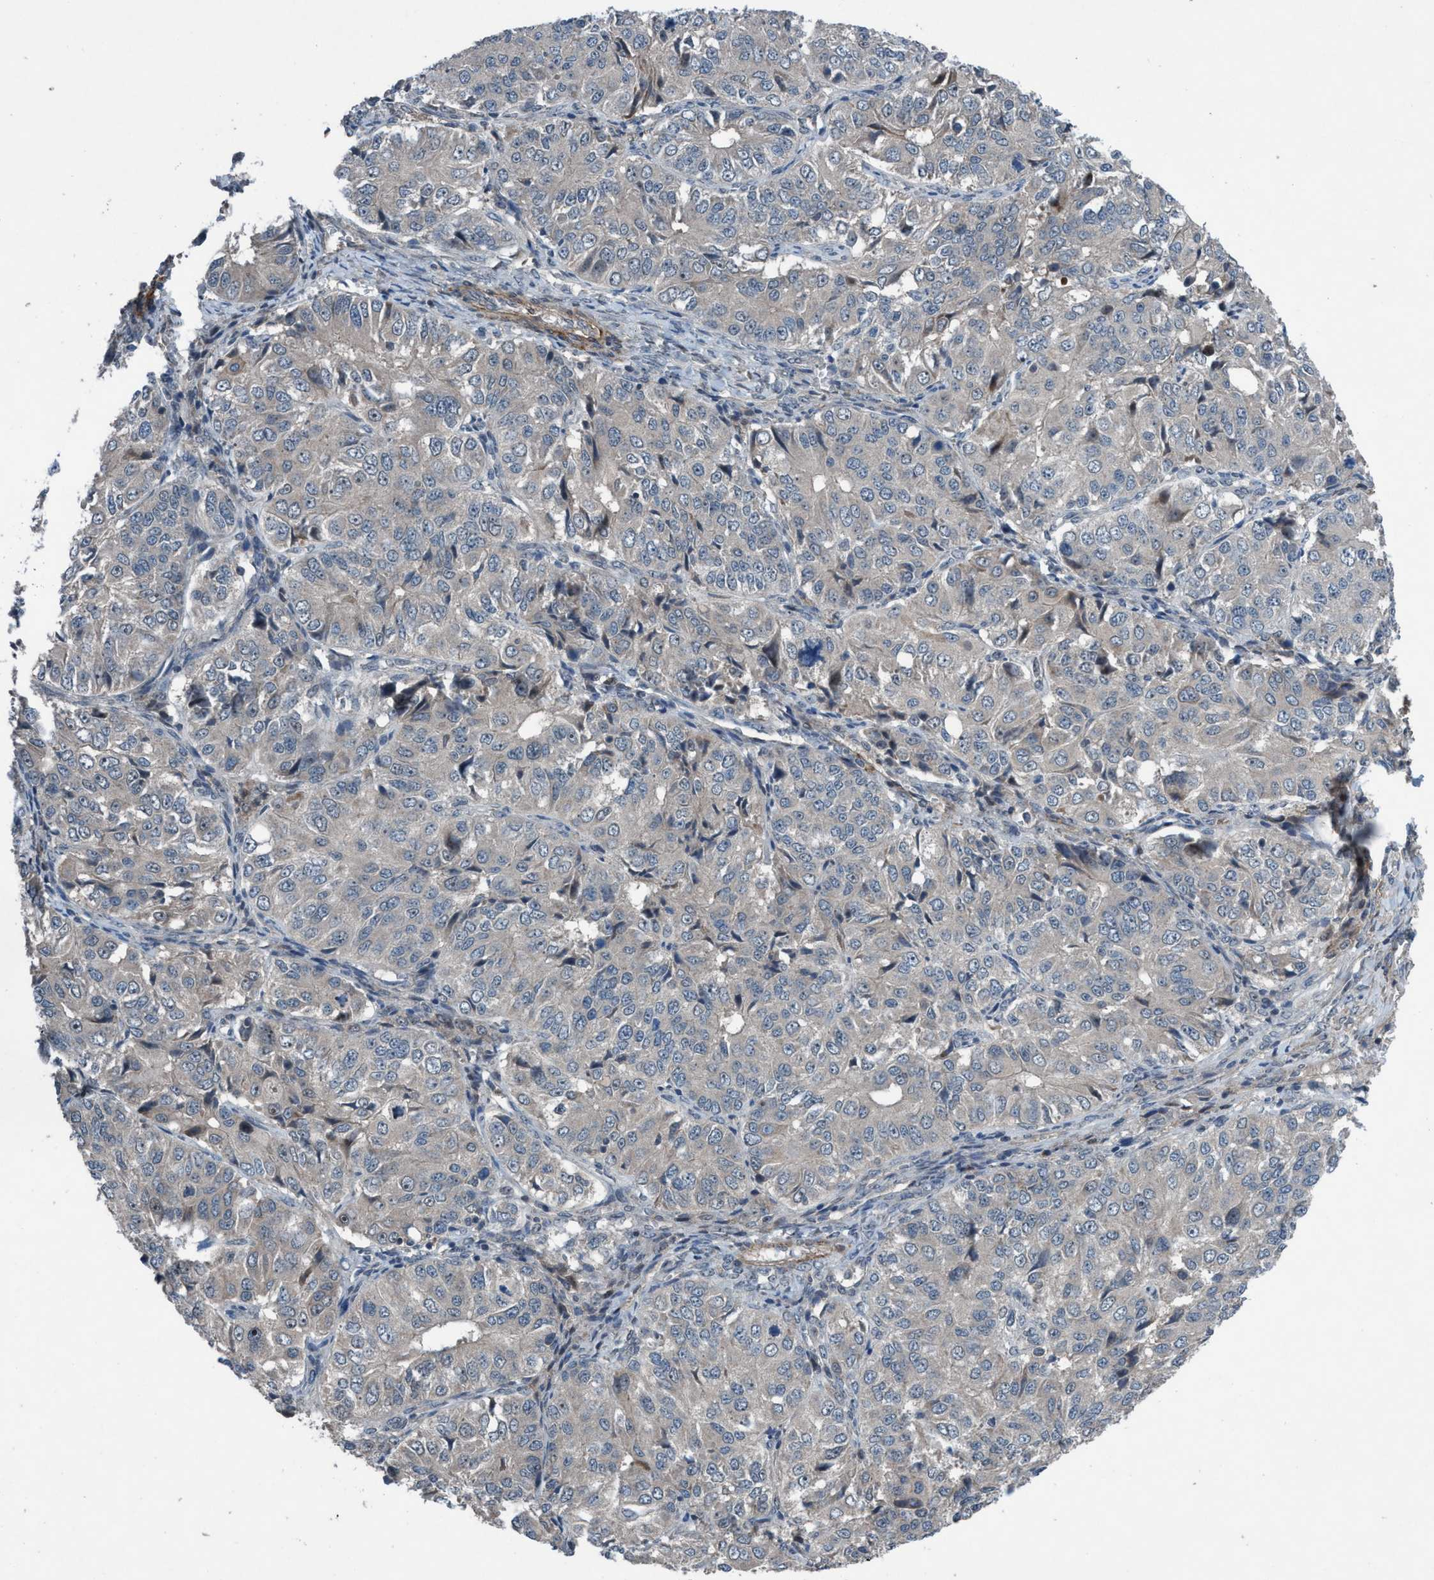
{"staining": {"intensity": "negative", "quantity": "none", "location": "none"}, "tissue": "ovarian cancer", "cell_type": "Tumor cells", "image_type": "cancer", "snomed": [{"axis": "morphology", "description": "Carcinoma, endometroid"}, {"axis": "topography", "description": "Ovary"}], "caption": "High power microscopy micrograph of an immunohistochemistry histopathology image of ovarian cancer (endometroid carcinoma), revealing no significant expression in tumor cells.", "gene": "NISCH", "patient": {"sex": "female", "age": 51}}